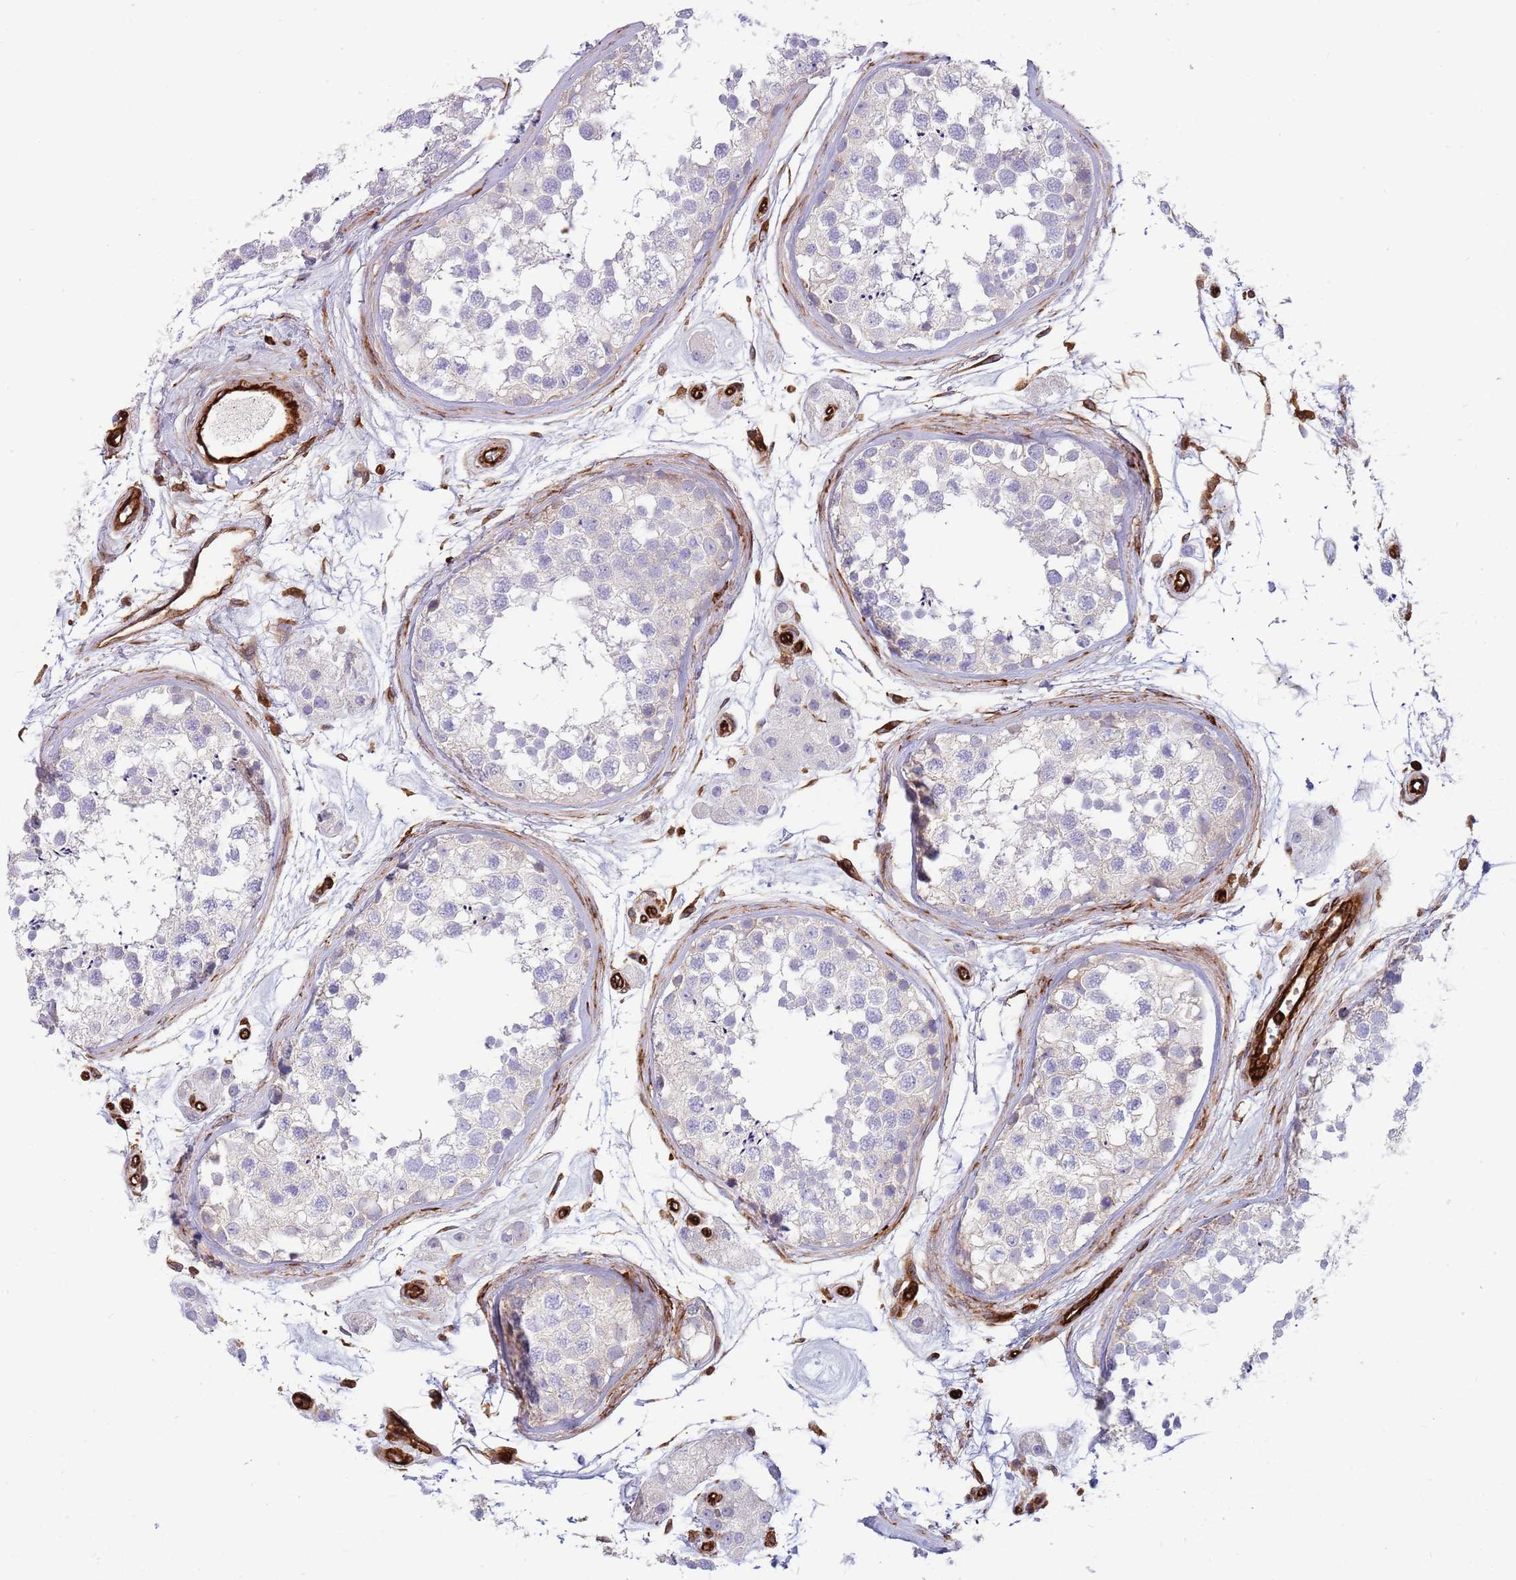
{"staining": {"intensity": "negative", "quantity": "none", "location": "none"}, "tissue": "testis", "cell_type": "Cells in seminiferous ducts", "image_type": "normal", "snomed": [{"axis": "morphology", "description": "Normal tissue, NOS"}, {"axis": "topography", "description": "Testis"}], "caption": "The photomicrograph demonstrates no staining of cells in seminiferous ducts in normal testis. Brightfield microscopy of immunohistochemistry (IHC) stained with DAB (brown) and hematoxylin (blue), captured at high magnification.", "gene": "KBTBD6", "patient": {"sex": "male", "age": 56}}